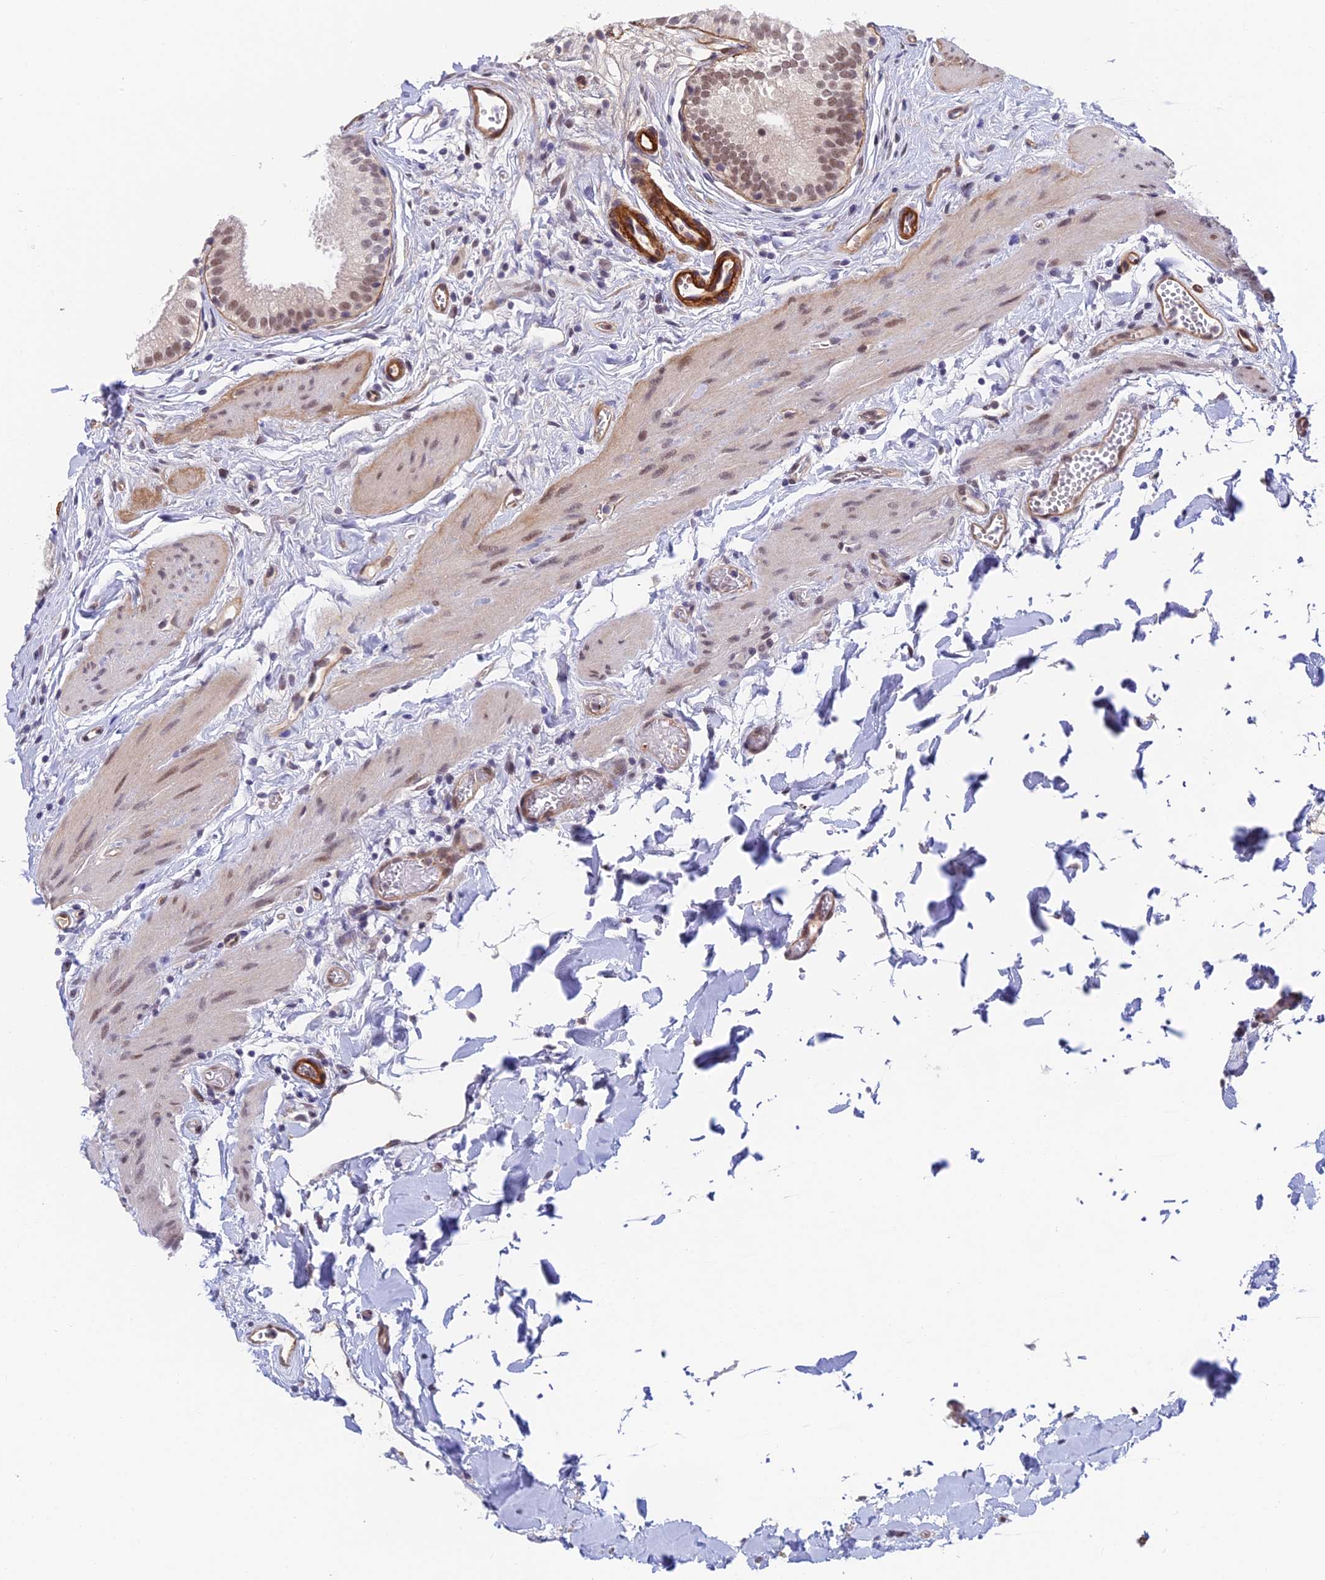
{"staining": {"intensity": "moderate", "quantity": "25%-75%", "location": "nuclear"}, "tissue": "gallbladder", "cell_type": "Glandular cells", "image_type": "normal", "snomed": [{"axis": "morphology", "description": "Normal tissue, NOS"}, {"axis": "topography", "description": "Gallbladder"}], "caption": "Immunohistochemical staining of unremarkable human gallbladder reveals 25%-75% levels of moderate nuclear protein expression in about 25%-75% of glandular cells. (IHC, brightfield microscopy, high magnification).", "gene": "NSMCE1", "patient": {"sex": "female", "age": 54}}